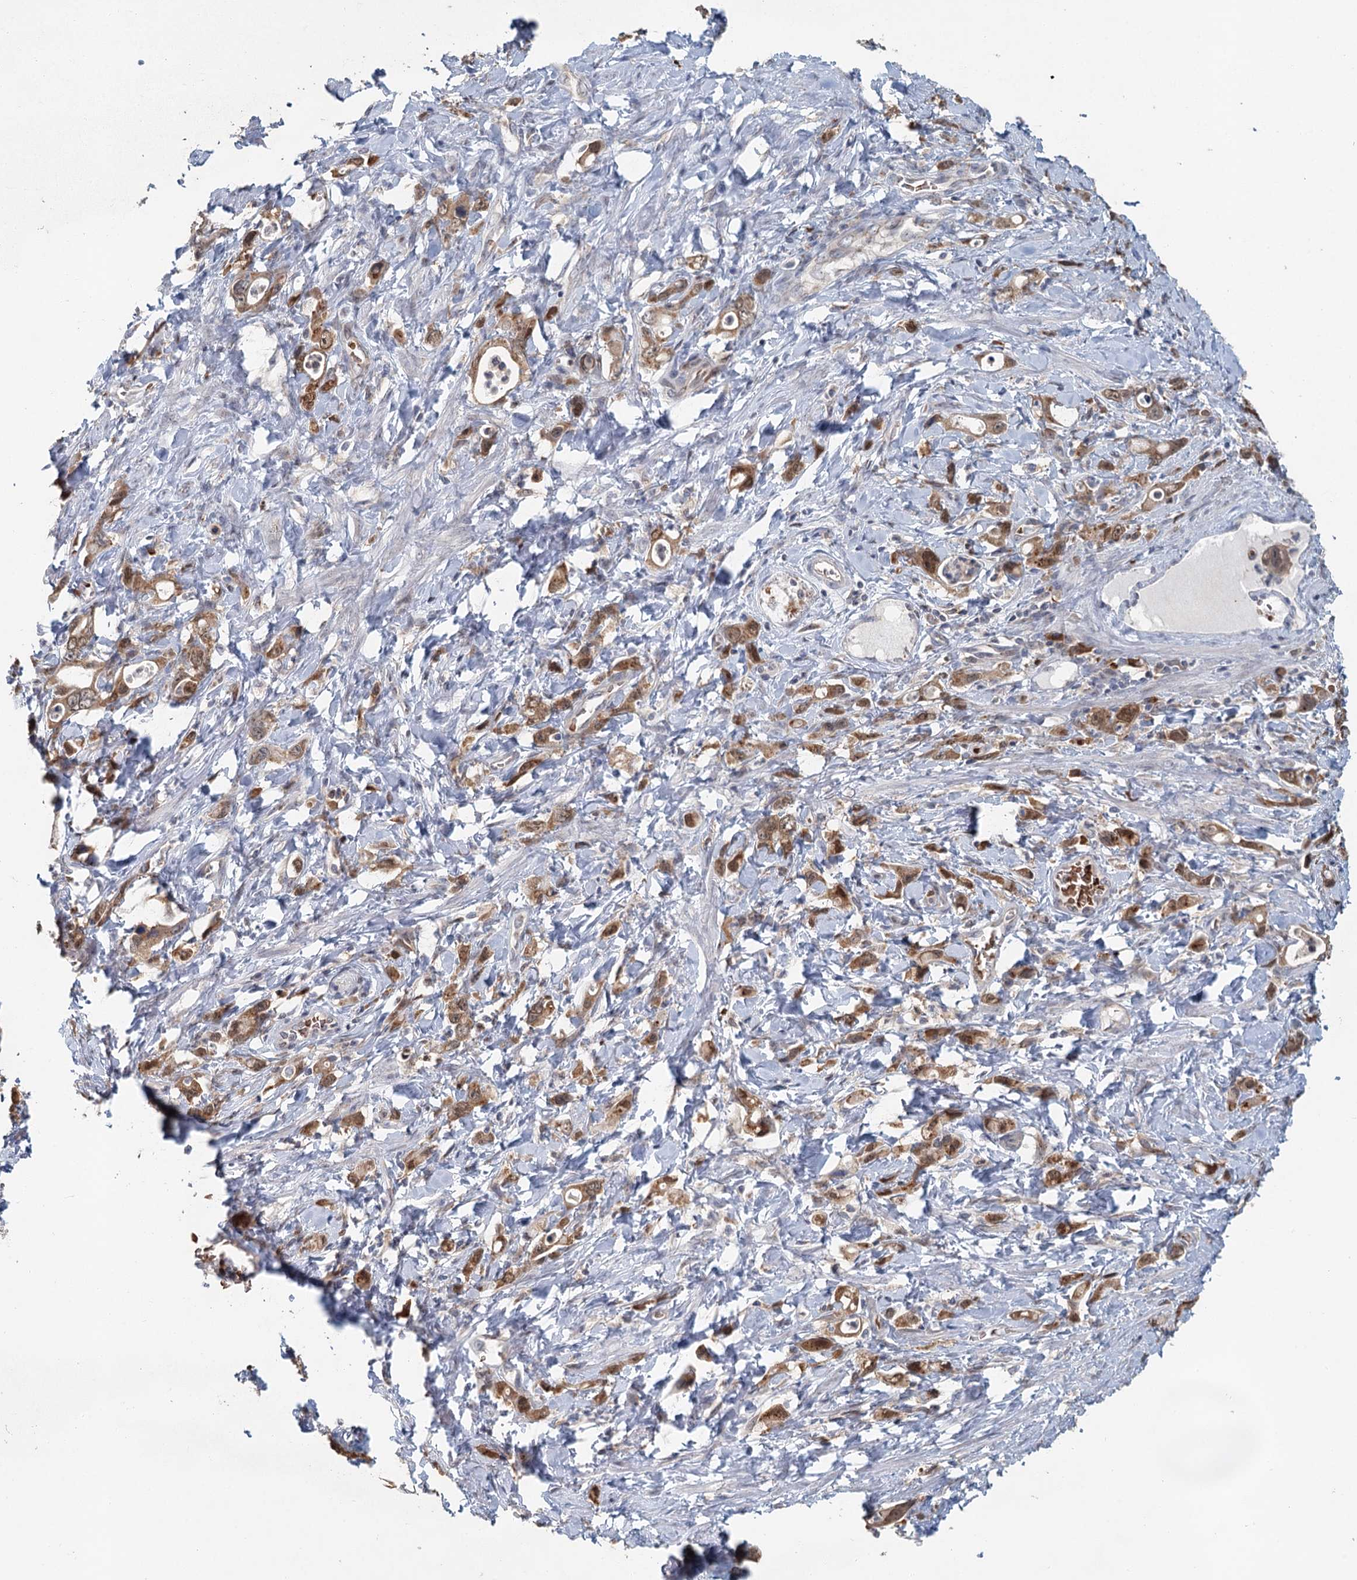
{"staining": {"intensity": "moderate", "quantity": ">75%", "location": "cytoplasmic/membranous"}, "tissue": "stomach cancer", "cell_type": "Tumor cells", "image_type": "cancer", "snomed": [{"axis": "morphology", "description": "Adenocarcinoma, NOS"}, {"axis": "topography", "description": "Stomach, lower"}], "caption": "Tumor cells reveal moderate cytoplasmic/membranous positivity in approximately >75% of cells in stomach cancer. (Brightfield microscopy of DAB IHC at high magnification).", "gene": "ADK", "patient": {"sex": "female", "age": 43}}